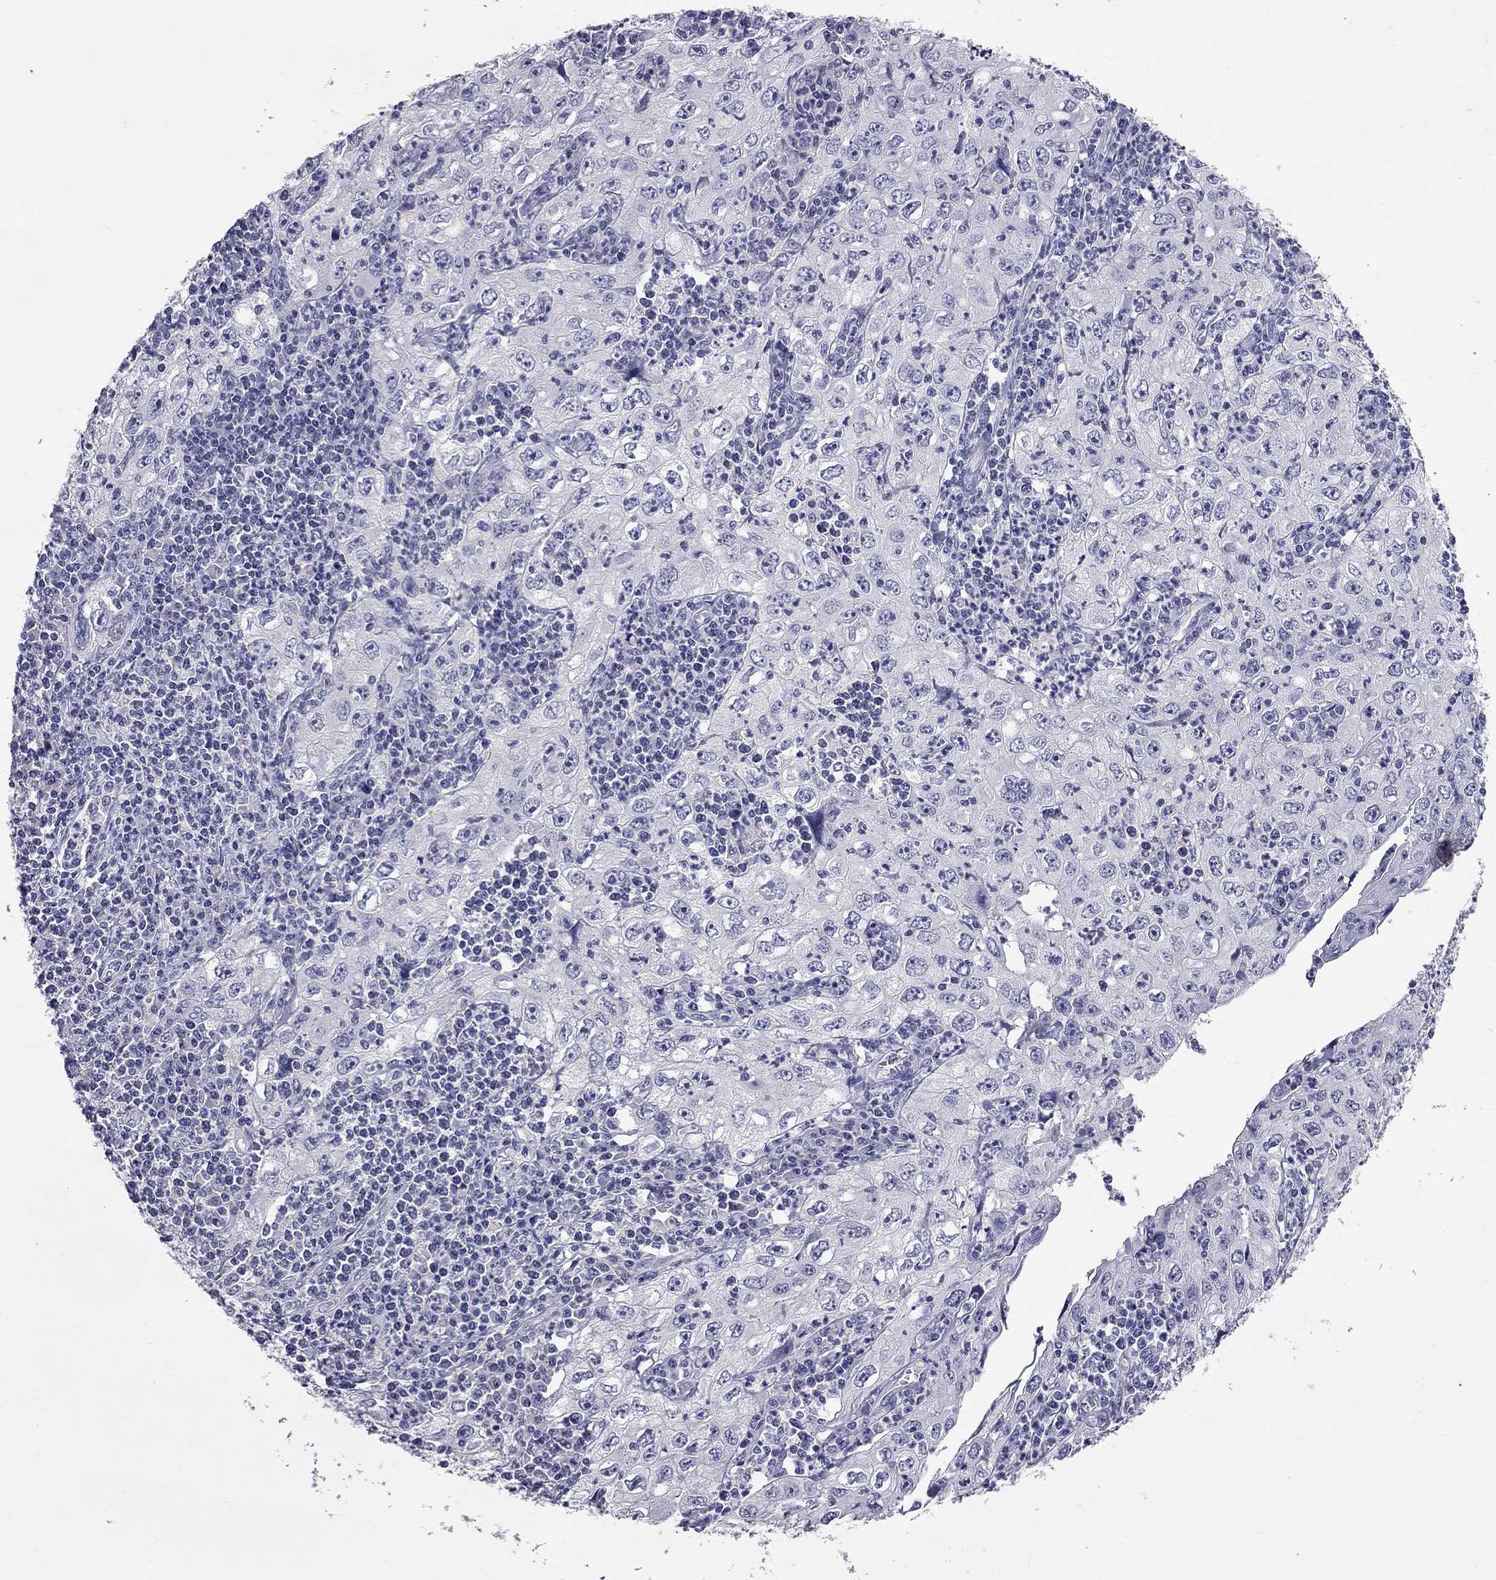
{"staining": {"intensity": "negative", "quantity": "none", "location": "none"}, "tissue": "cervical cancer", "cell_type": "Tumor cells", "image_type": "cancer", "snomed": [{"axis": "morphology", "description": "Squamous cell carcinoma, NOS"}, {"axis": "topography", "description": "Cervix"}], "caption": "Squamous cell carcinoma (cervical) was stained to show a protein in brown. There is no significant expression in tumor cells.", "gene": "CFAP91", "patient": {"sex": "female", "age": 24}}